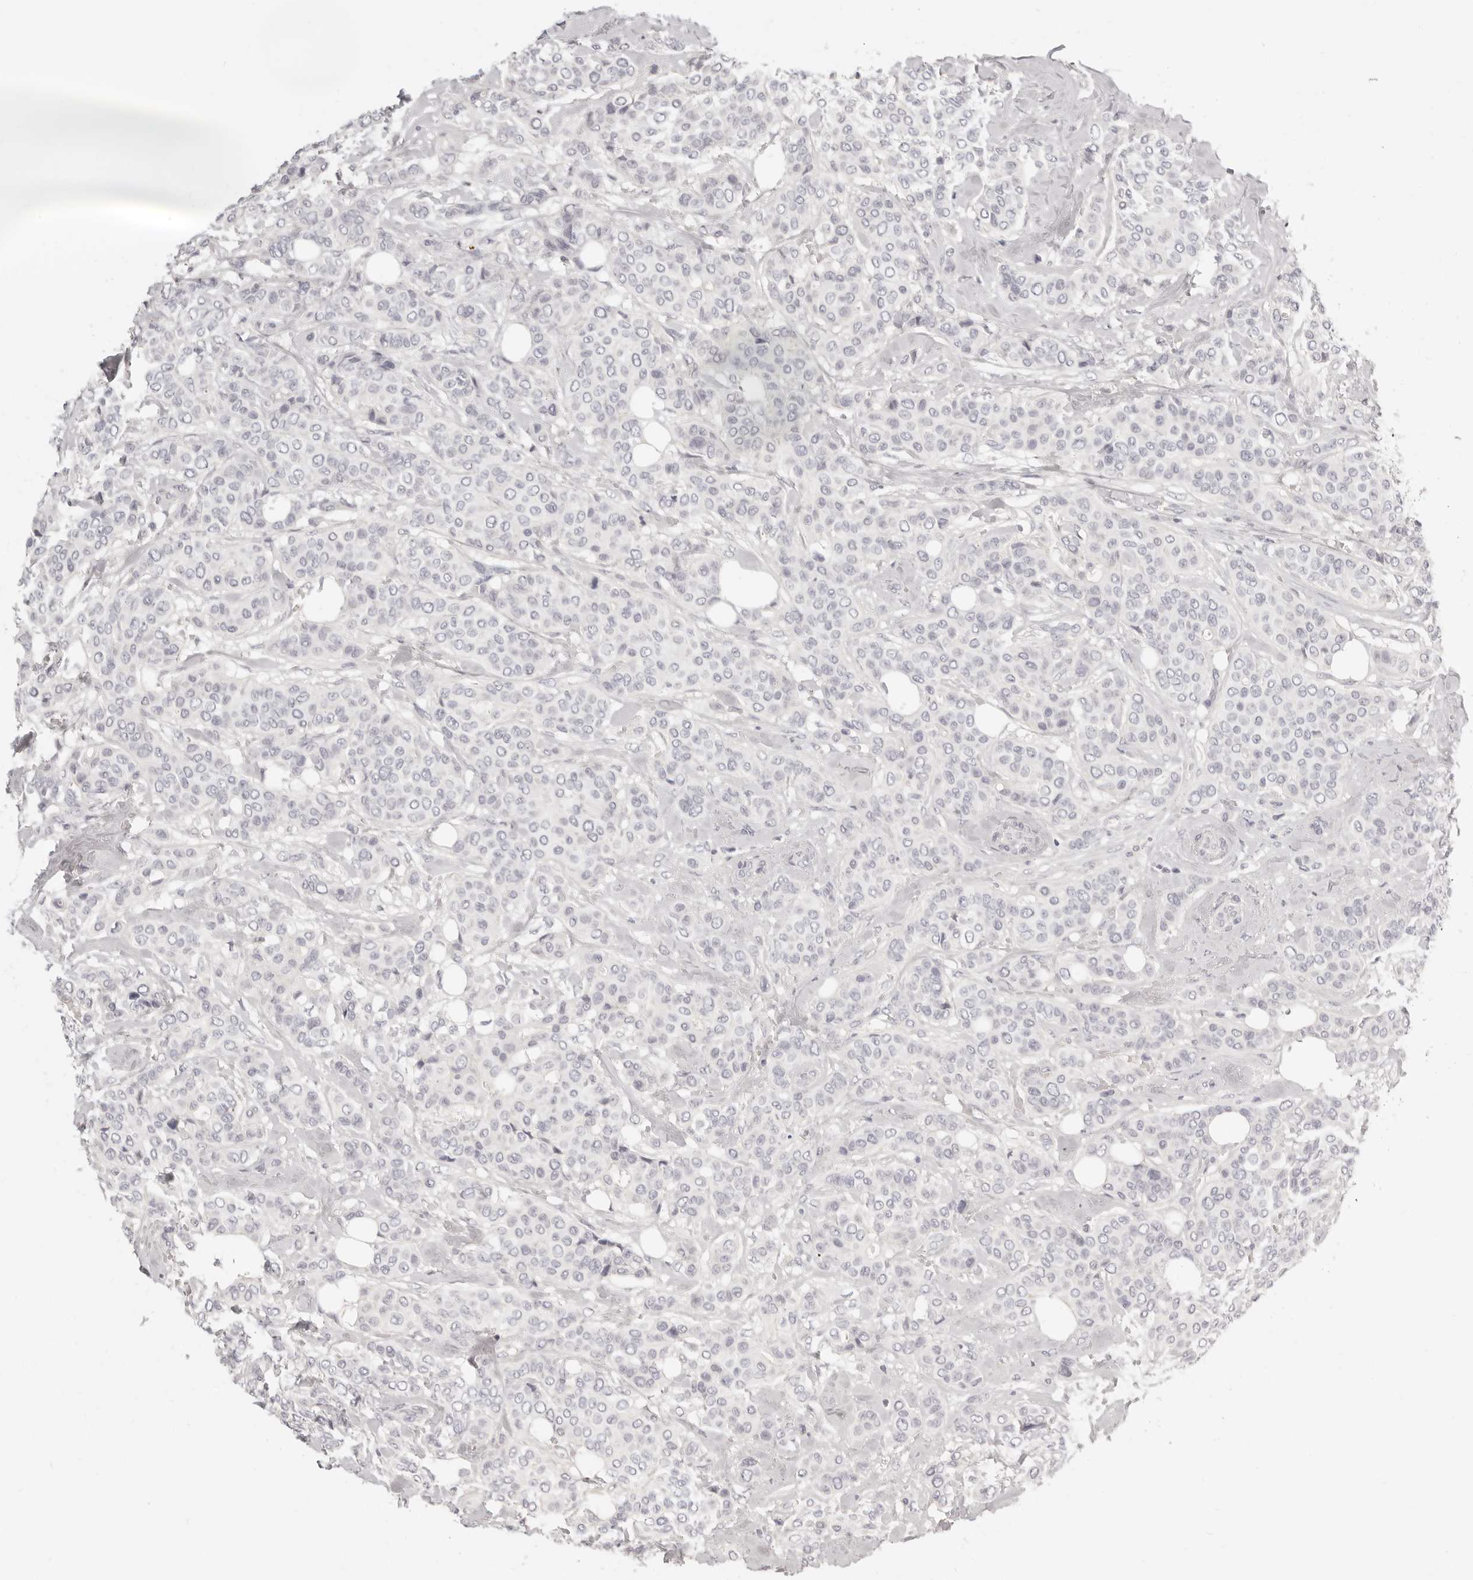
{"staining": {"intensity": "negative", "quantity": "none", "location": "none"}, "tissue": "breast cancer", "cell_type": "Tumor cells", "image_type": "cancer", "snomed": [{"axis": "morphology", "description": "Lobular carcinoma"}, {"axis": "topography", "description": "Breast"}], "caption": "An image of human breast lobular carcinoma is negative for staining in tumor cells.", "gene": "FABP1", "patient": {"sex": "female", "age": 51}}